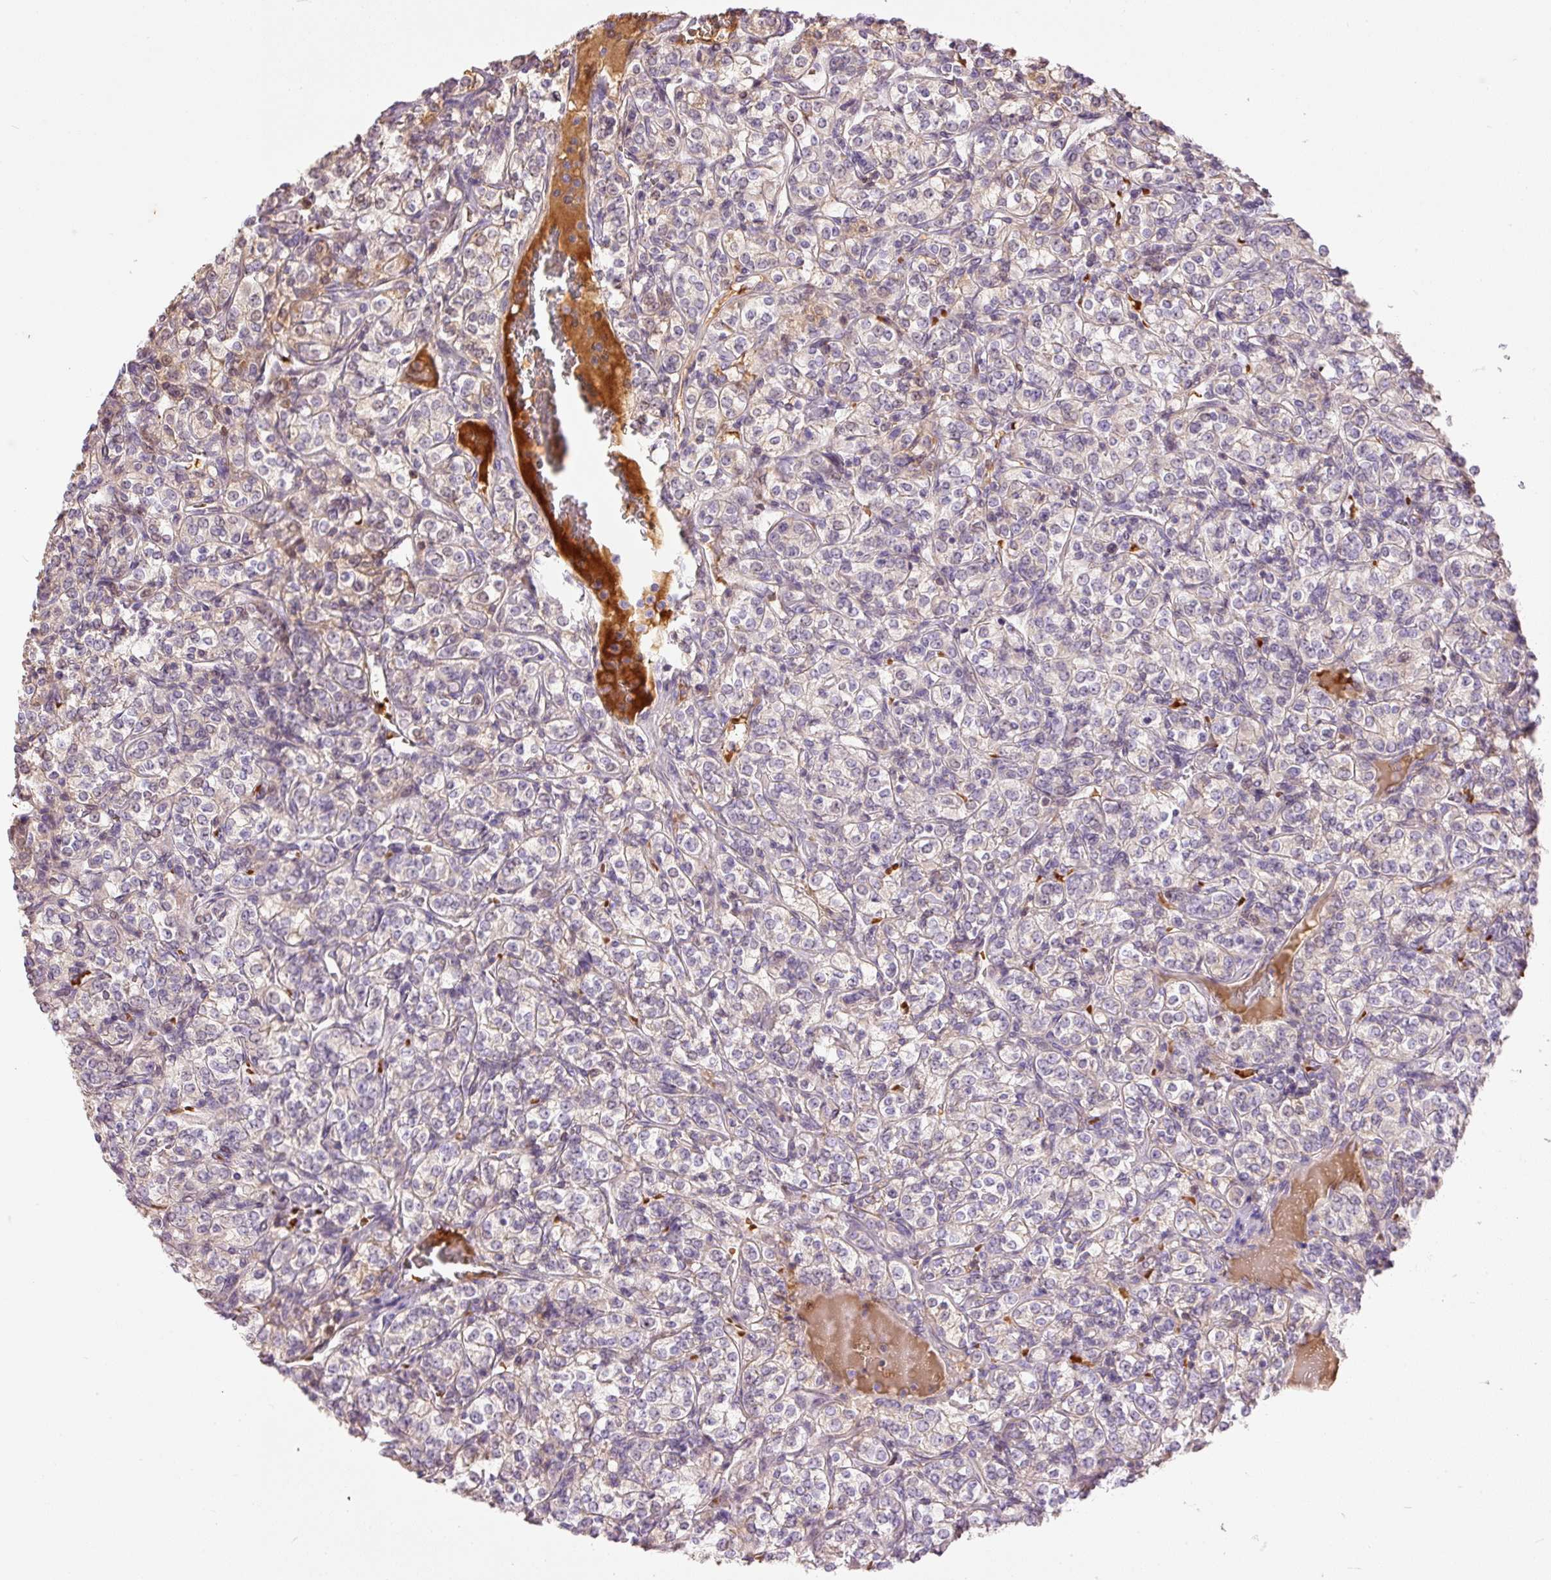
{"staining": {"intensity": "negative", "quantity": "none", "location": "none"}, "tissue": "renal cancer", "cell_type": "Tumor cells", "image_type": "cancer", "snomed": [{"axis": "morphology", "description": "Adenocarcinoma, NOS"}, {"axis": "topography", "description": "Kidney"}], "caption": "An immunohistochemistry (IHC) photomicrograph of renal cancer (adenocarcinoma) is shown. There is no staining in tumor cells of renal cancer (adenocarcinoma).", "gene": "CMTM8", "patient": {"sex": "male", "age": 77}}